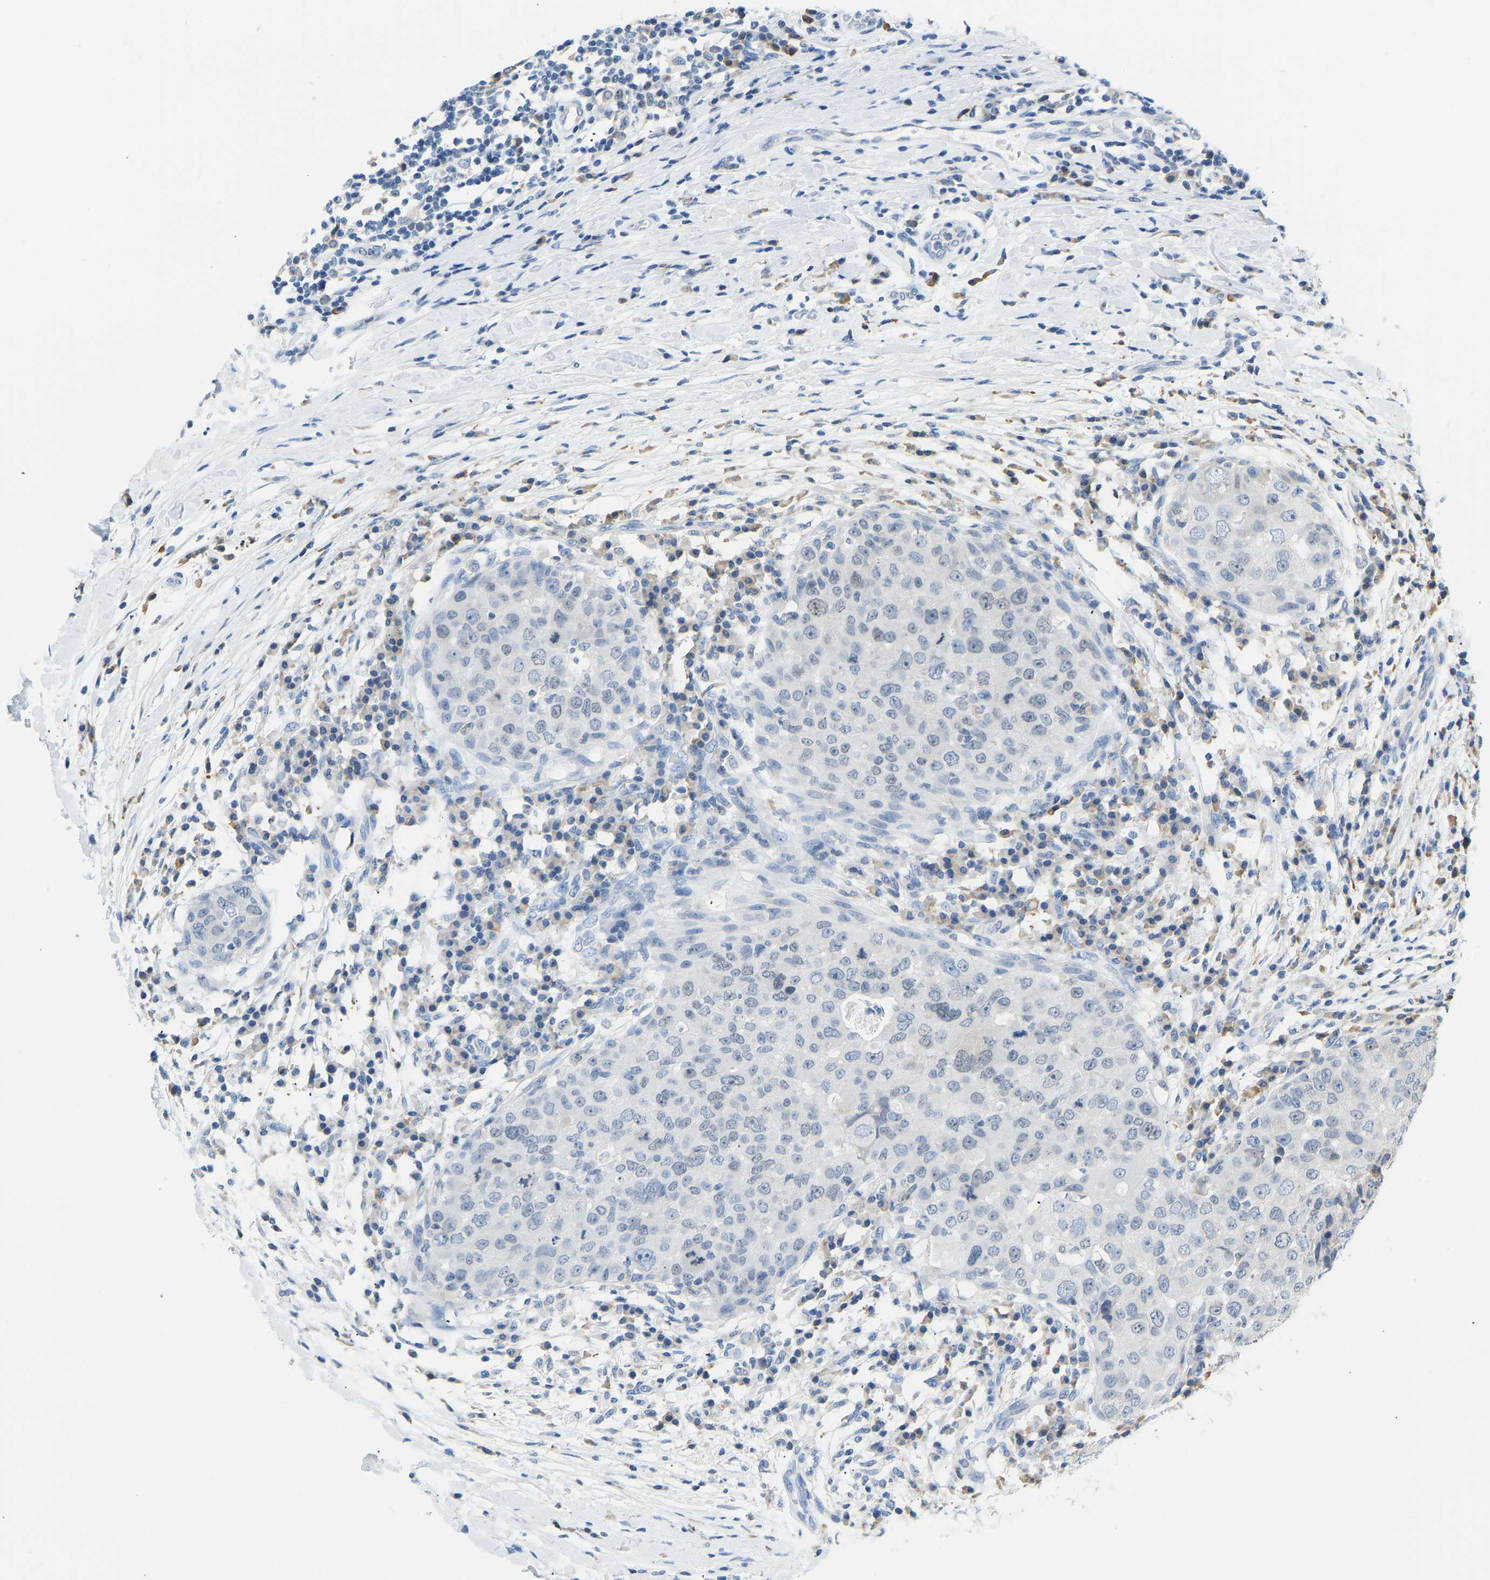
{"staining": {"intensity": "negative", "quantity": "none", "location": "none"}, "tissue": "breast cancer", "cell_type": "Tumor cells", "image_type": "cancer", "snomed": [{"axis": "morphology", "description": "Duct carcinoma"}, {"axis": "topography", "description": "Breast"}], "caption": "Human breast cancer (intraductal carcinoma) stained for a protein using immunohistochemistry shows no expression in tumor cells.", "gene": "VRK1", "patient": {"sex": "female", "age": 27}}